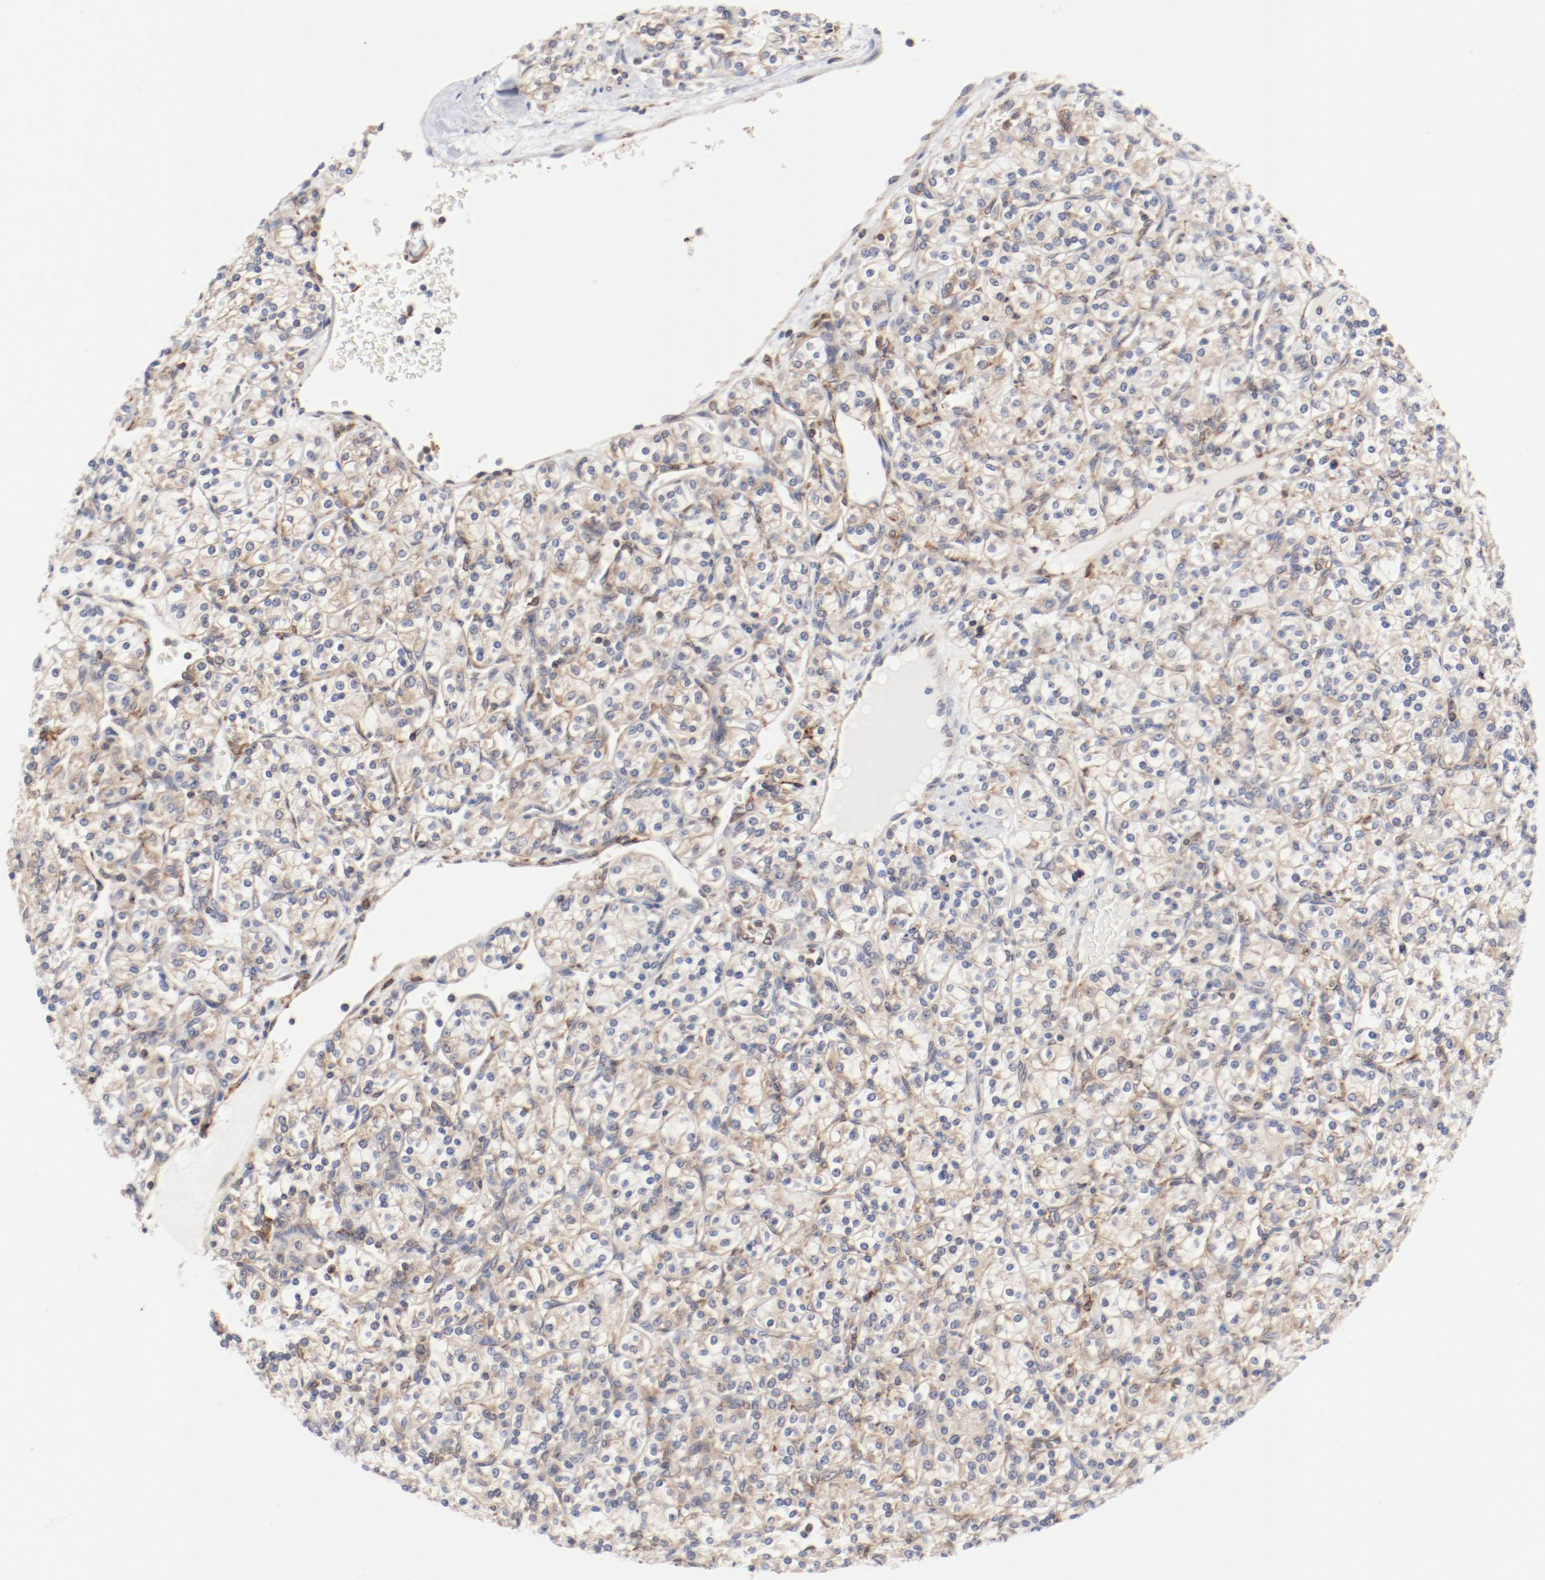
{"staining": {"intensity": "moderate", "quantity": "25%-75%", "location": "cytoplasmic/membranous"}, "tissue": "renal cancer", "cell_type": "Tumor cells", "image_type": "cancer", "snomed": [{"axis": "morphology", "description": "Adenocarcinoma, NOS"}, {"axis": "topography", "description": "Kidney"}], "caption": "High-magnification brightfield microscopy of renal cancer stained with DAB (3,3'-diaminobenzidine) (brown) and counterstained with hematoxylin (blue). tumor cells exhibit moderate cytoplasmic/membranous expression is seen in approximately25%-75% of cells.", "gene": "PDPK1", "patient": {"sex": "male", "age": 77}}